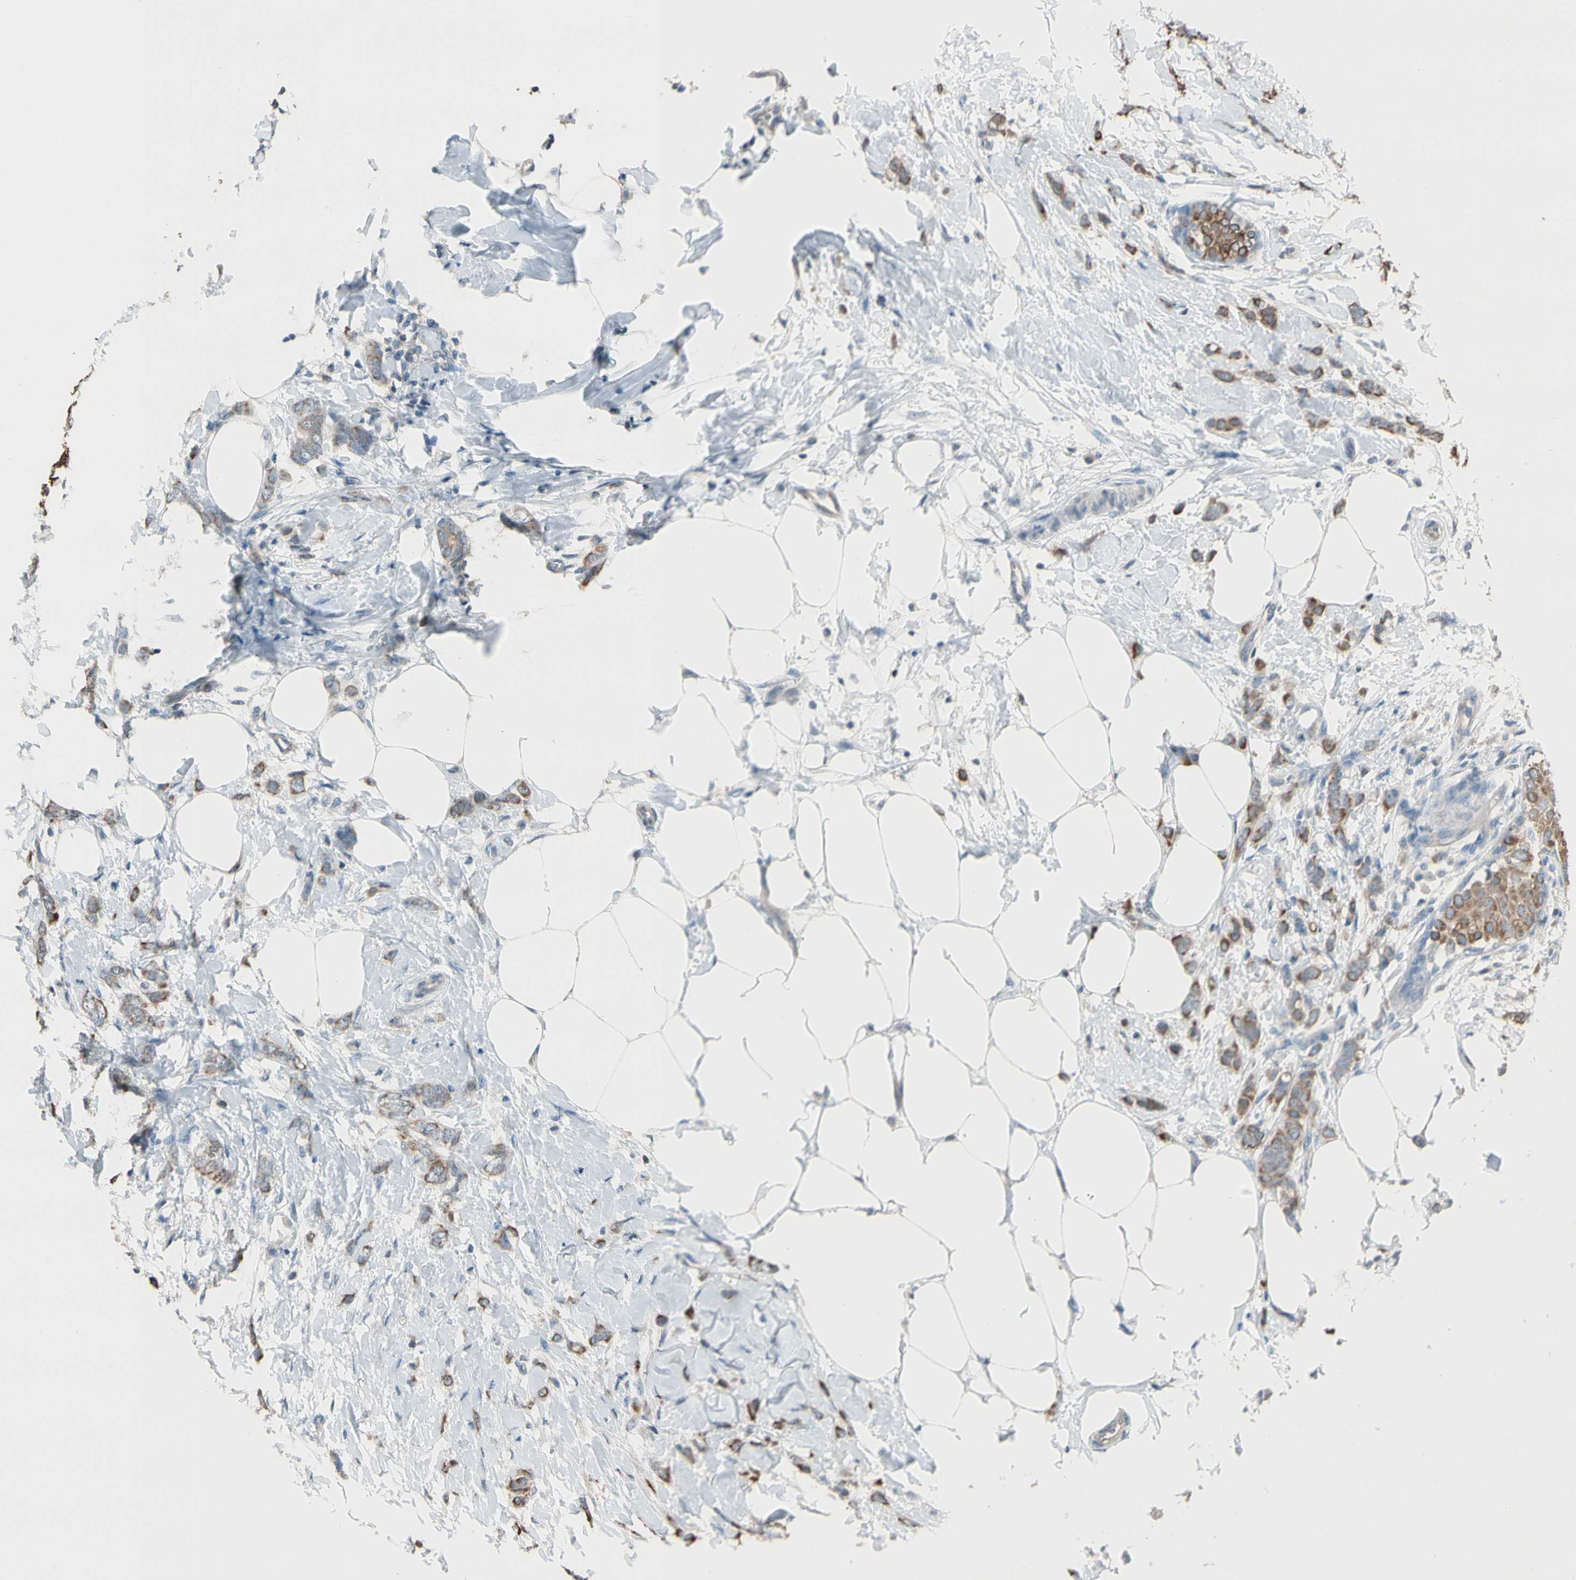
{"staining": {"intensity": "moderate", "quantity": ">75%", "location": "cytoplasmic/membranous"}, "tissue": "breast cancer", "cell_type": "Tumor cells", "image_type": "cancer", "snomed": [{"axis": "morphology", "description": "Lobular carcinoma, in situ"}, {"axis": "morphology", "description": "Lobular carcinoma"}, {"axis": "topography", "description": "Breast"}], "caption": "Breast cancer (lobular carcinoma) stained with DAB (3,3'-diaminobenzidine) immunohistochemistry shows medium levels of moderate cytoplasmic/membranous staining in about >75% of tumor cells.", "gene": "MAP3K7", "patient": {"sex": "female", "age": 41}}